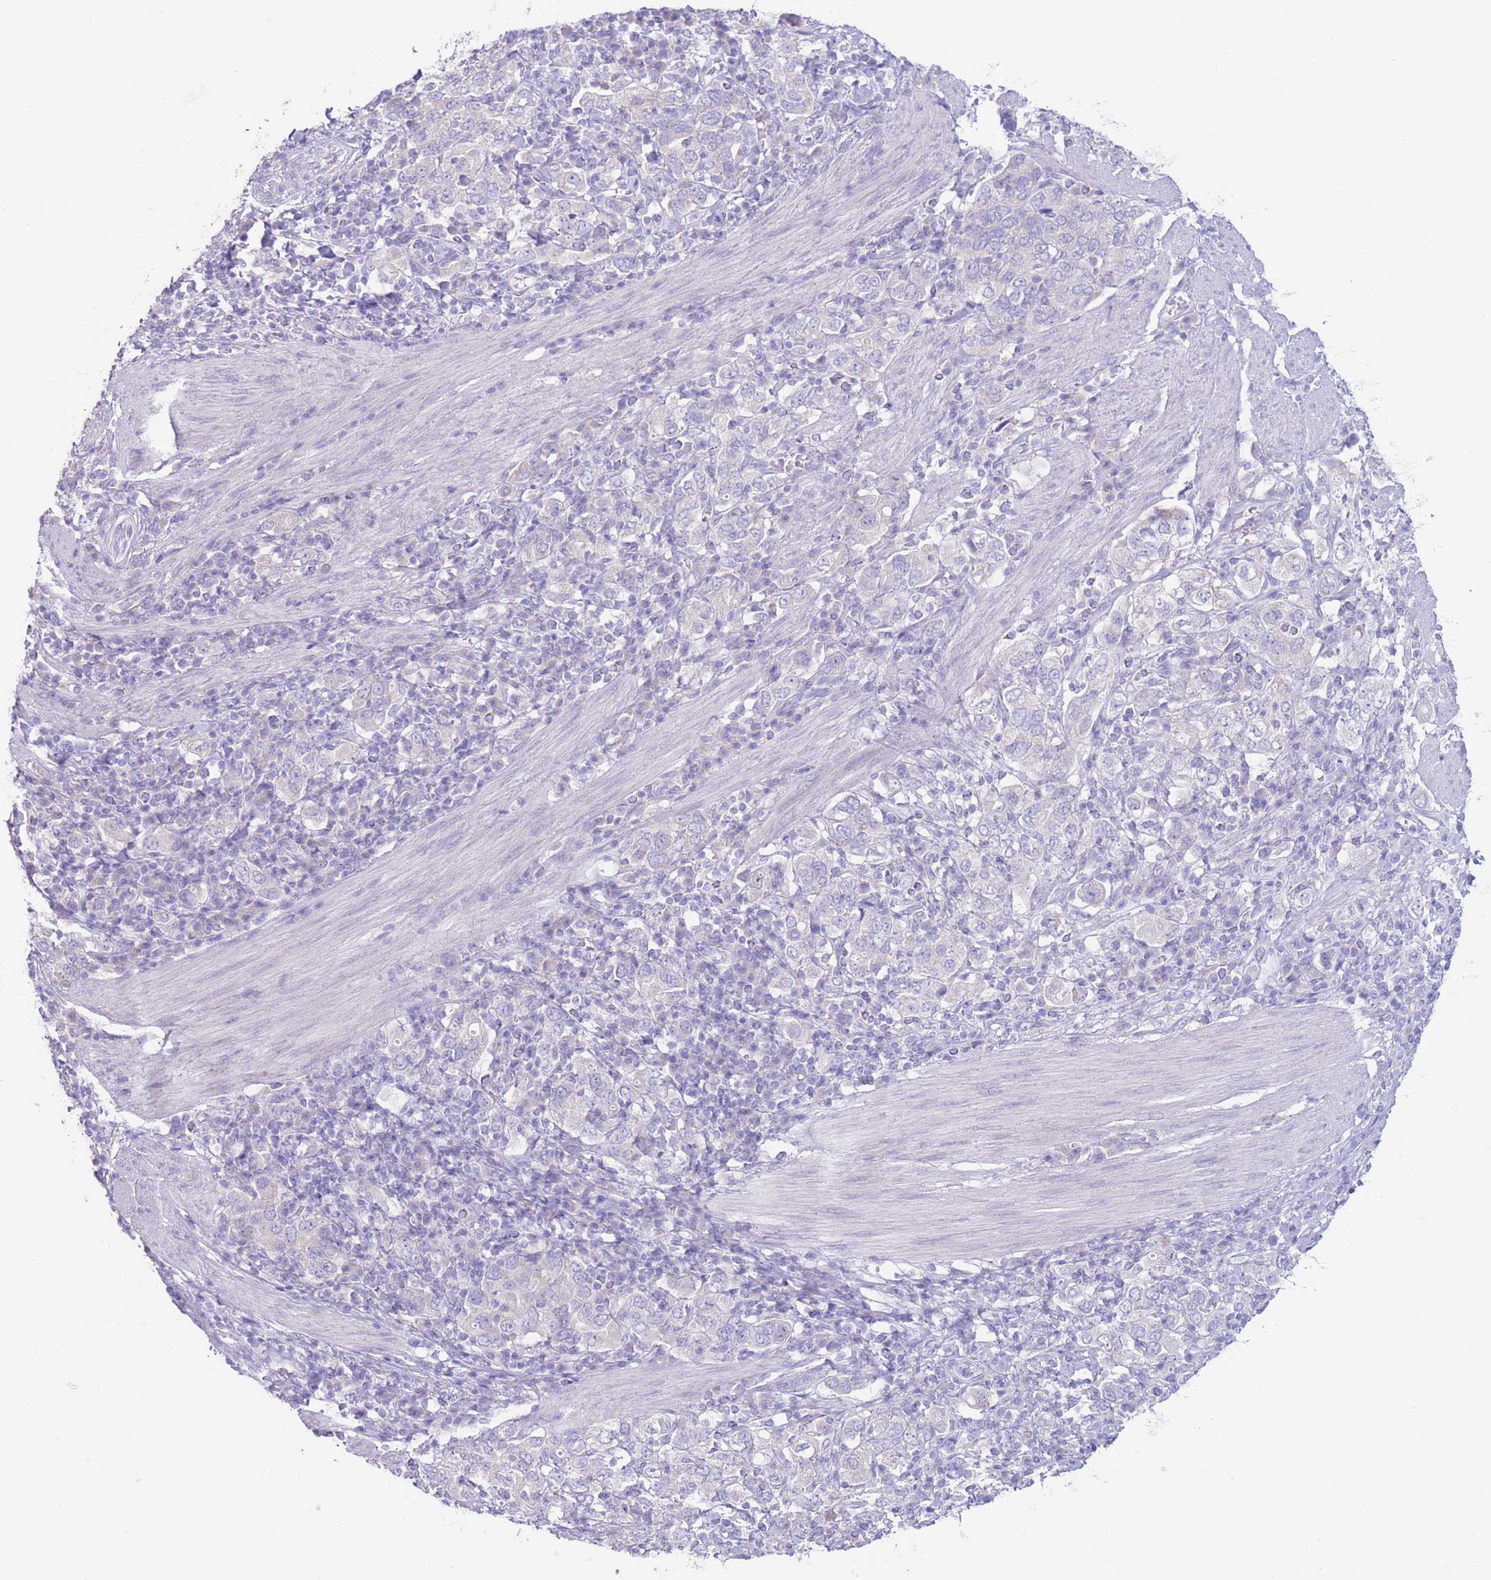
{"staining": {"intensity": "negative", "quantity": "none", "location": "none"}, "tissue": "stomach cancer", "cell_type": "Tumor cells", "image_type": "cancer", "snomed": [{"axis": "morphology", "description": "Adenocarcinoma, NOS"}, {"axis": "topography", "description": "Stomach, upper"}, {"axis": "topography", "description": "Stomach"}], "caption": "Immunohistochemical staining of adenocarcinoma (stomach) shows no significant positivity in tumor cells.", "gene": "FAH", "patient": {"sex": "male", "age": 62}}